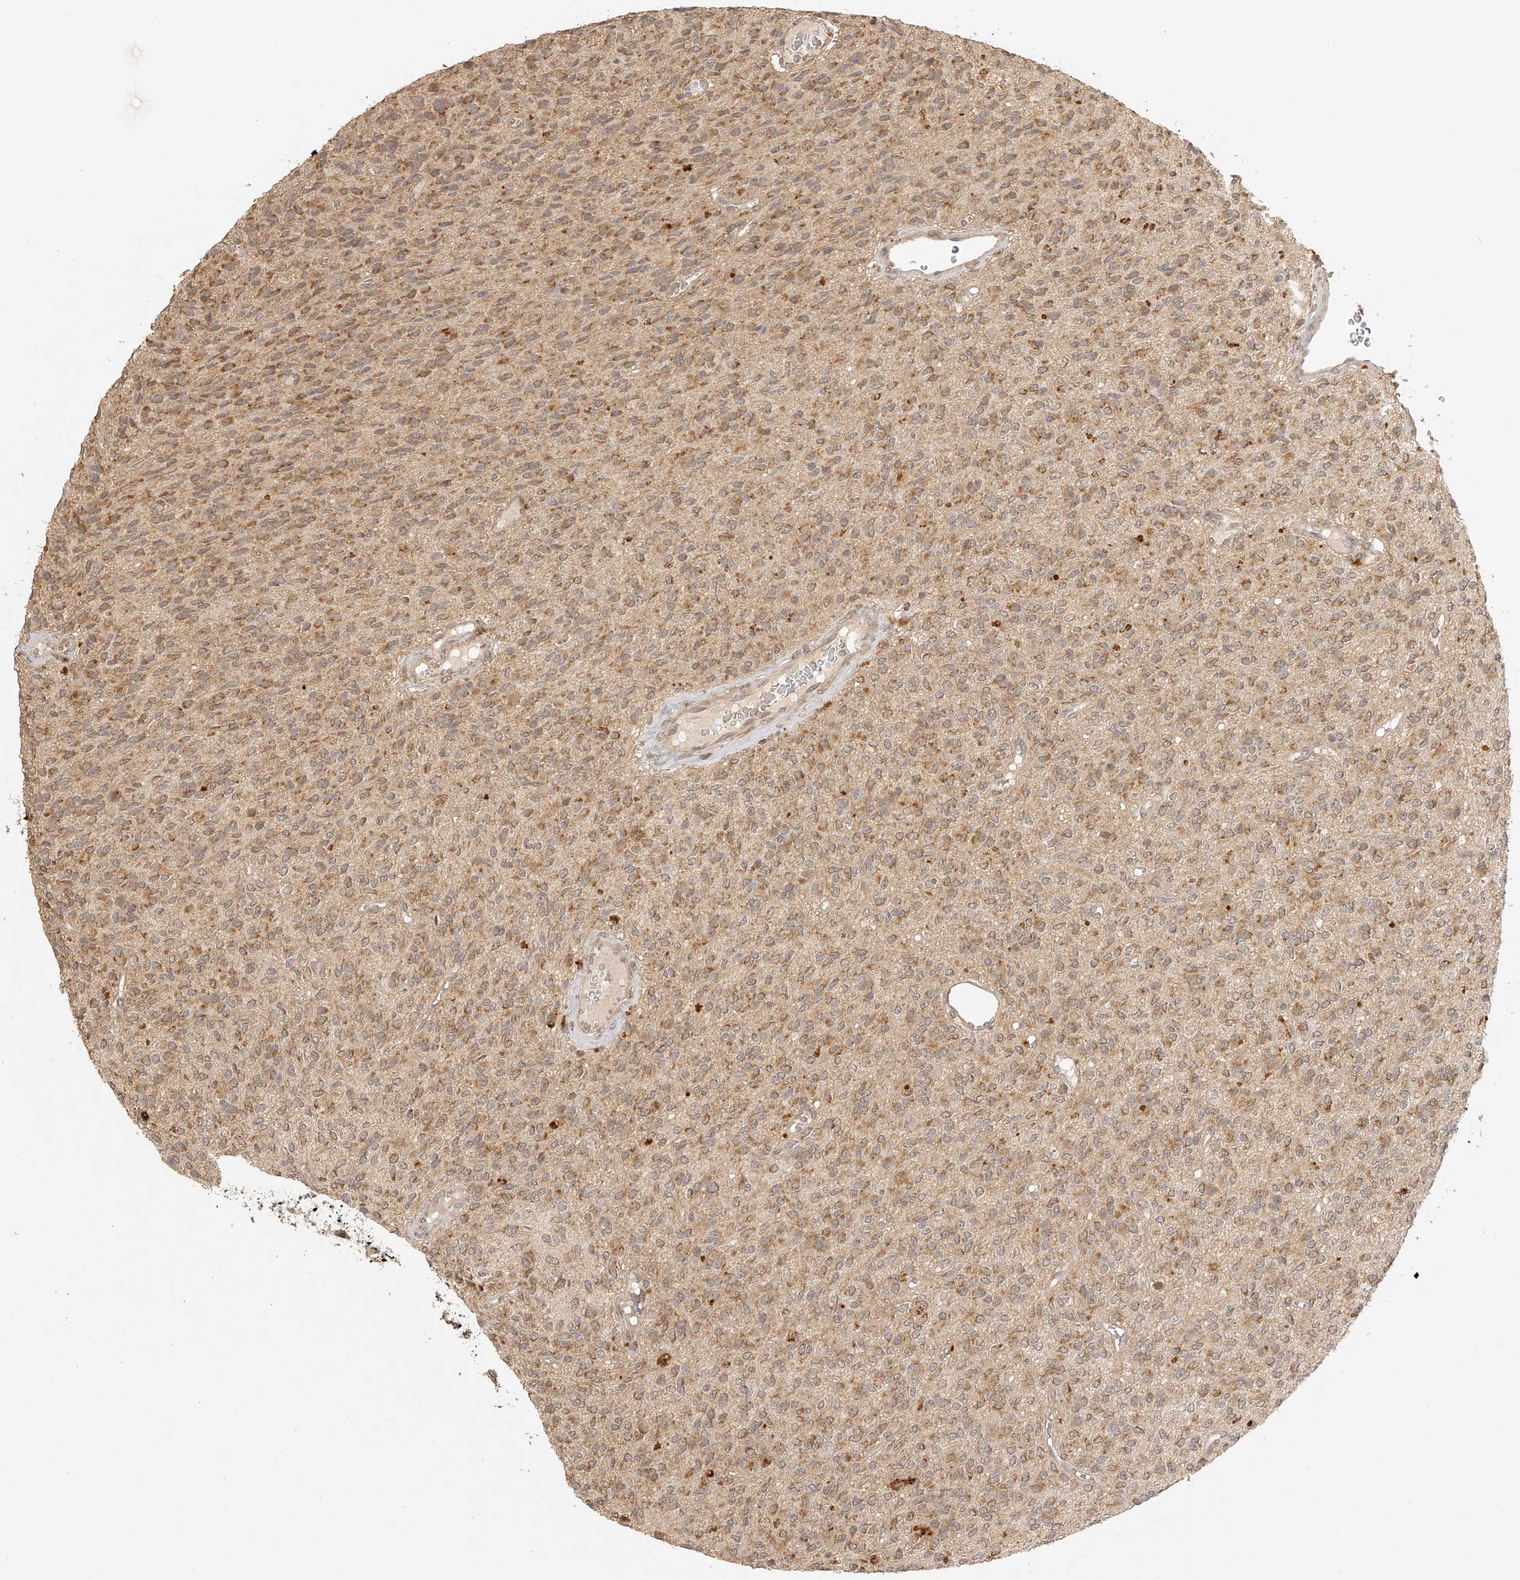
{"staining": {"intensity": "weak", "quantity": "25%-75%", "location": "cytoplasmic/membranous"}, "tissue": "glioma", "cell_type": "Tumor cells", "image_type": "cancer", "snomed": [{"axis": "morphology", "description": "Glioma, malignant, High grade"}, {"axis": "topography", "description": "Brain"}], "caption": "DAB (3,3'-diaminobenzidine) immunohistochemical staining of glioma demonstrates weak cytoplasmic/membranous protein expression in about 25%-75% of tumor cells.", "gene": "BCL2L11", "patient": {"sex": "male", "age": 34}}